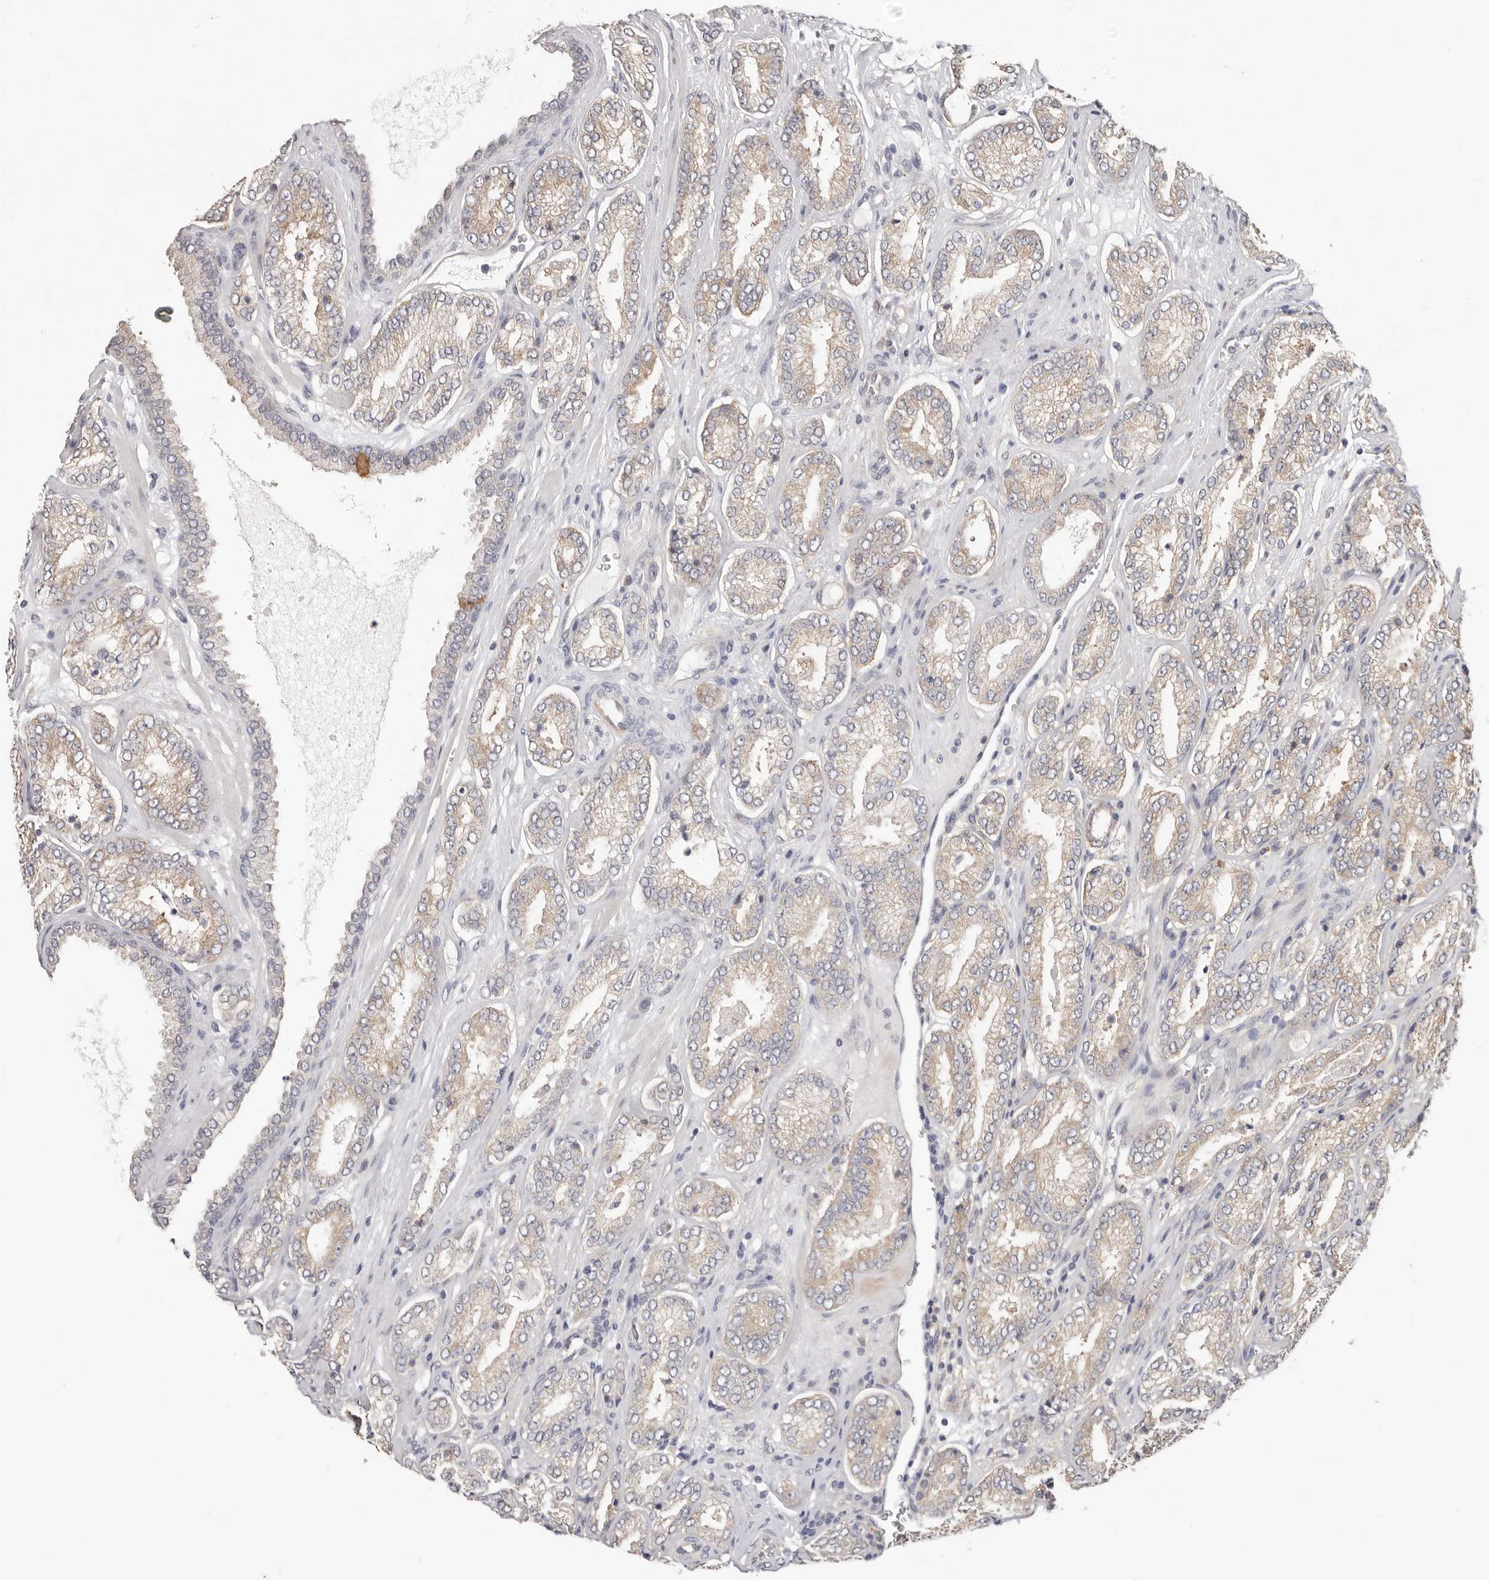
{"staining": {"intensity": "weak", "quantity": "25%-75%", "location": "cytoplasmic/membranous"}, "tissue": "prostate cancer", "cell_type": "Tumor cells", "image_type": "cancer", "snomed": [{"axis": "morphology", "description": "Adenocarcinoma, Low grade"}, {"axis": "topography", "description": "Prostate"}], "caption": "Immunohistochemistry (DAB (3,3'-diaminobenzidine)) staining of prostate low-grade adenocarcinoma displays weak cytoplasmic/membranous protein expression in about 25%-75% of tumor cells. The staining was performed using DAB, with brown indicating positive protein expression. Nuclei are stained blue with hematoxylin.", "gene": "WDR77", "patient": {"sex": "male", "age": 62}}